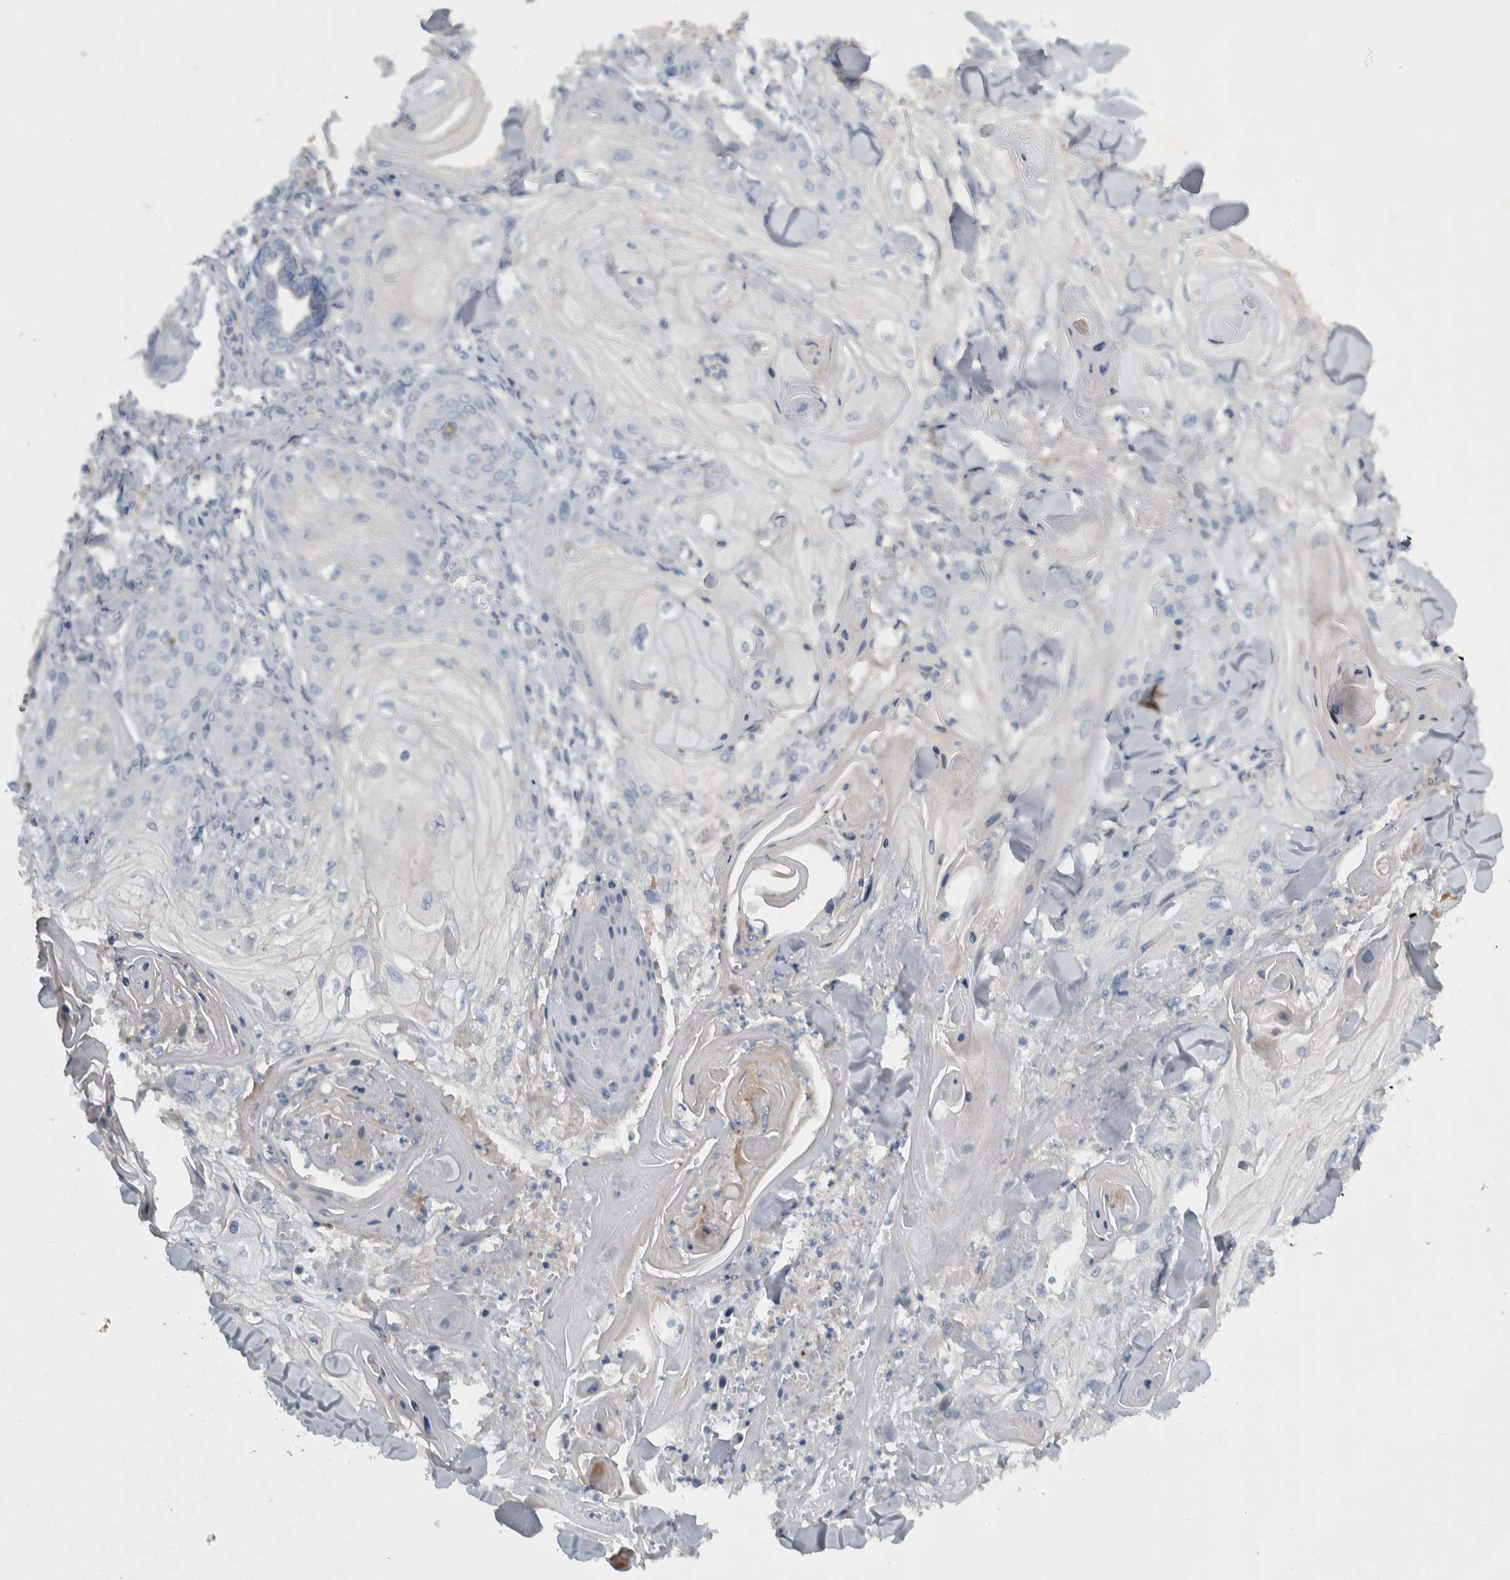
{"staining": {"intensity": "negative", "quantity": "none", "location": "none"}, "tissue": "skin cancer", "cell_type": "Tumor cells", "image_type": "cancer", "snomed": [{"axis": "morphology", "description": "Squamous cell carcinoma, NOS"}, {"axis": "topography", "description": "Skin"}], "caption": "A micrograph of human squamous cell carcinoma (skin) is negative for staining in tumor cells.", "gene": "NT5C2", "patient": {"sex": "male", "age": 74}}